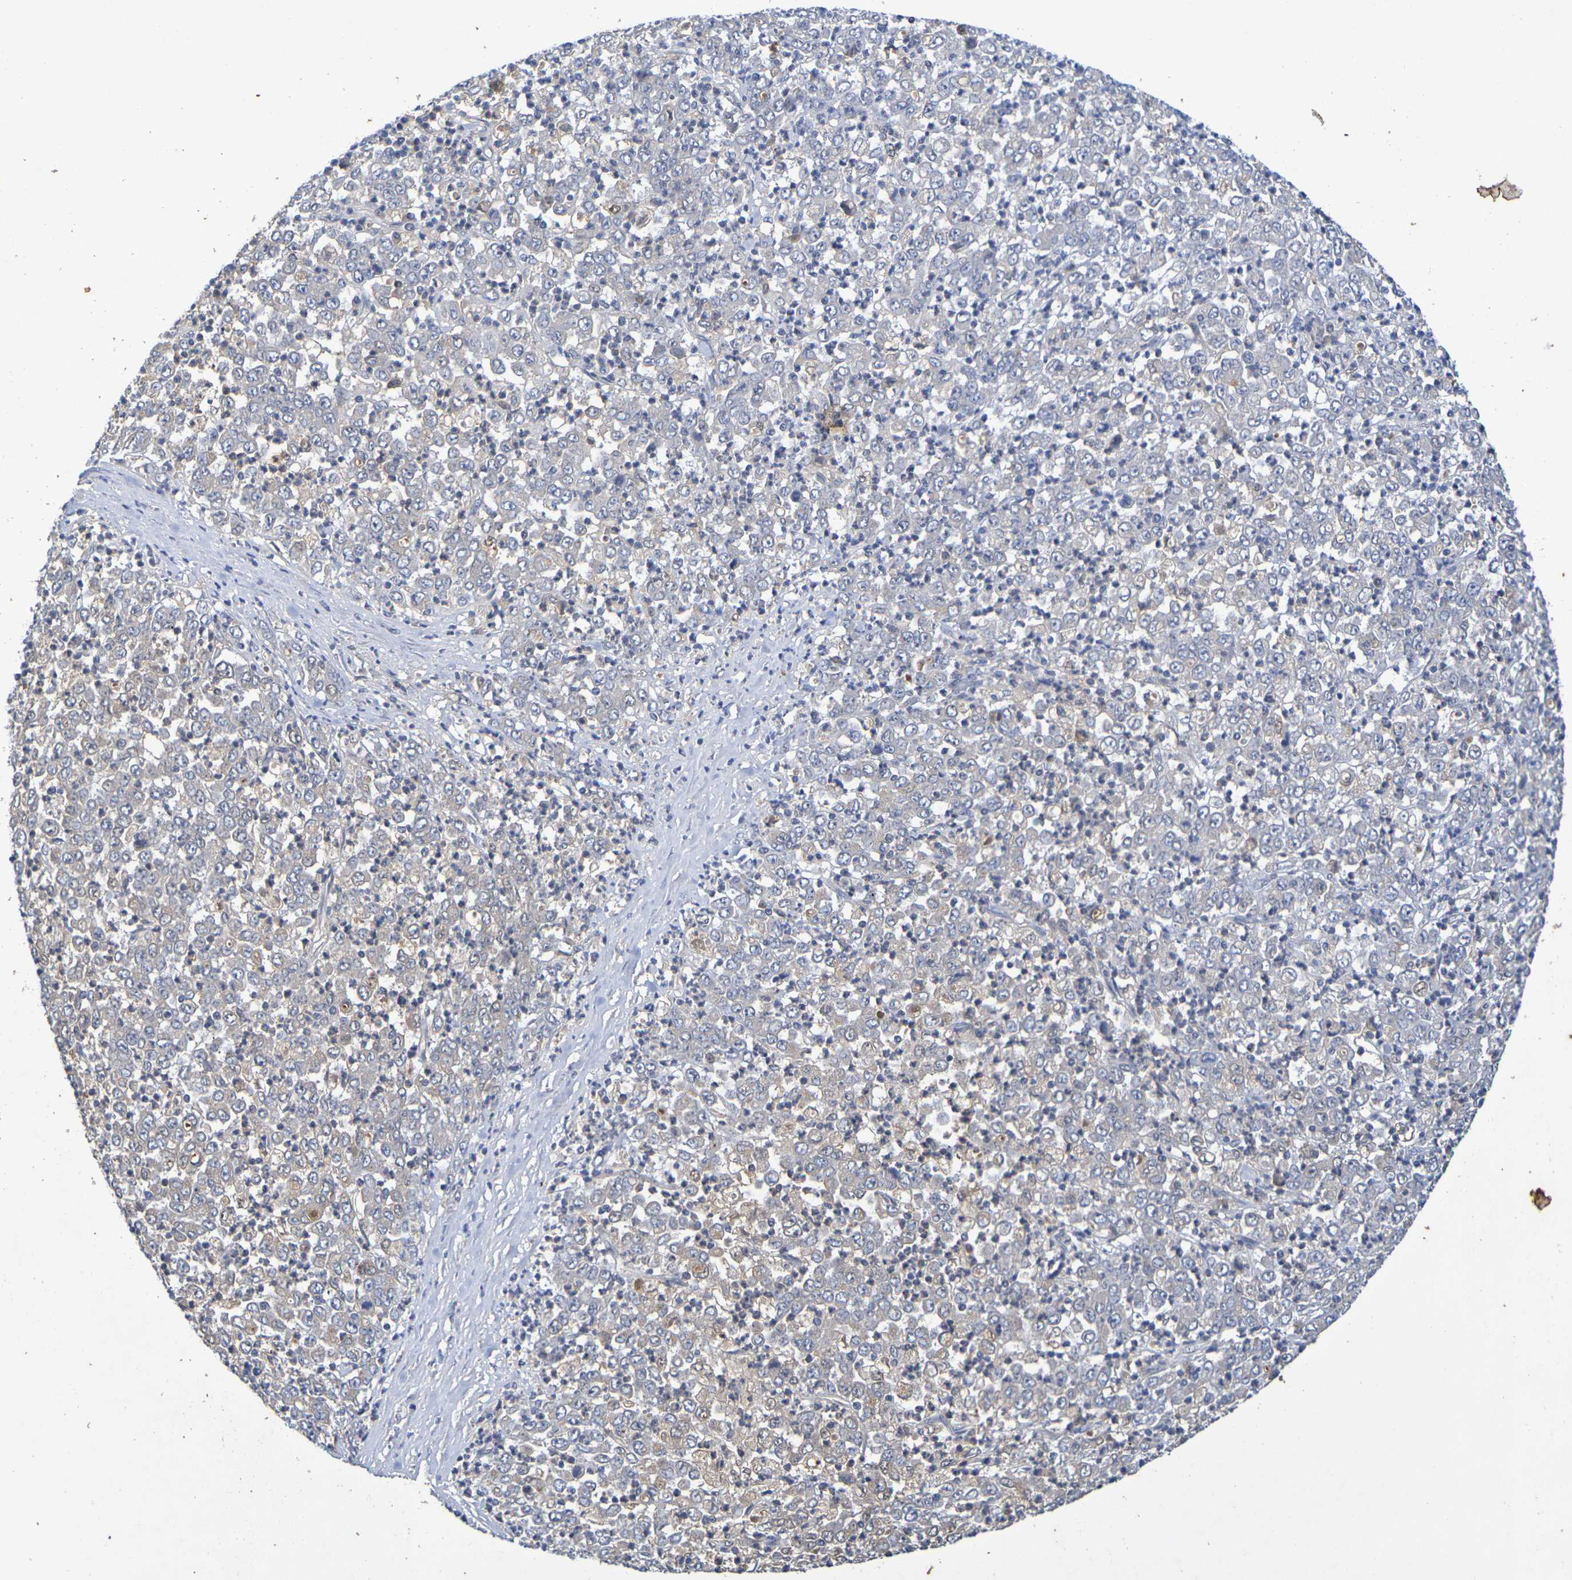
{"staining": {"intensity": "weak", "quantity": "<25%", "location": "cytoplasmic/membranous"}, "tissue": "stomach cancer", "cell_type": "Tumor cells", "image_type": "cancer", "snomed": [{"axis": "morphology", "description": "Adenocarcinoma, NOS"}, {"axis": "topography", "description": "Stomach, lower"}], "caption": "The immunohistochemistry (IHC) photomicrograph has no significant positivity in tumor cells of stomach cancer (adenocarcinoma) tissue.", "gene": "TERF2", "patient": {"sex": "female", "age": 71}}